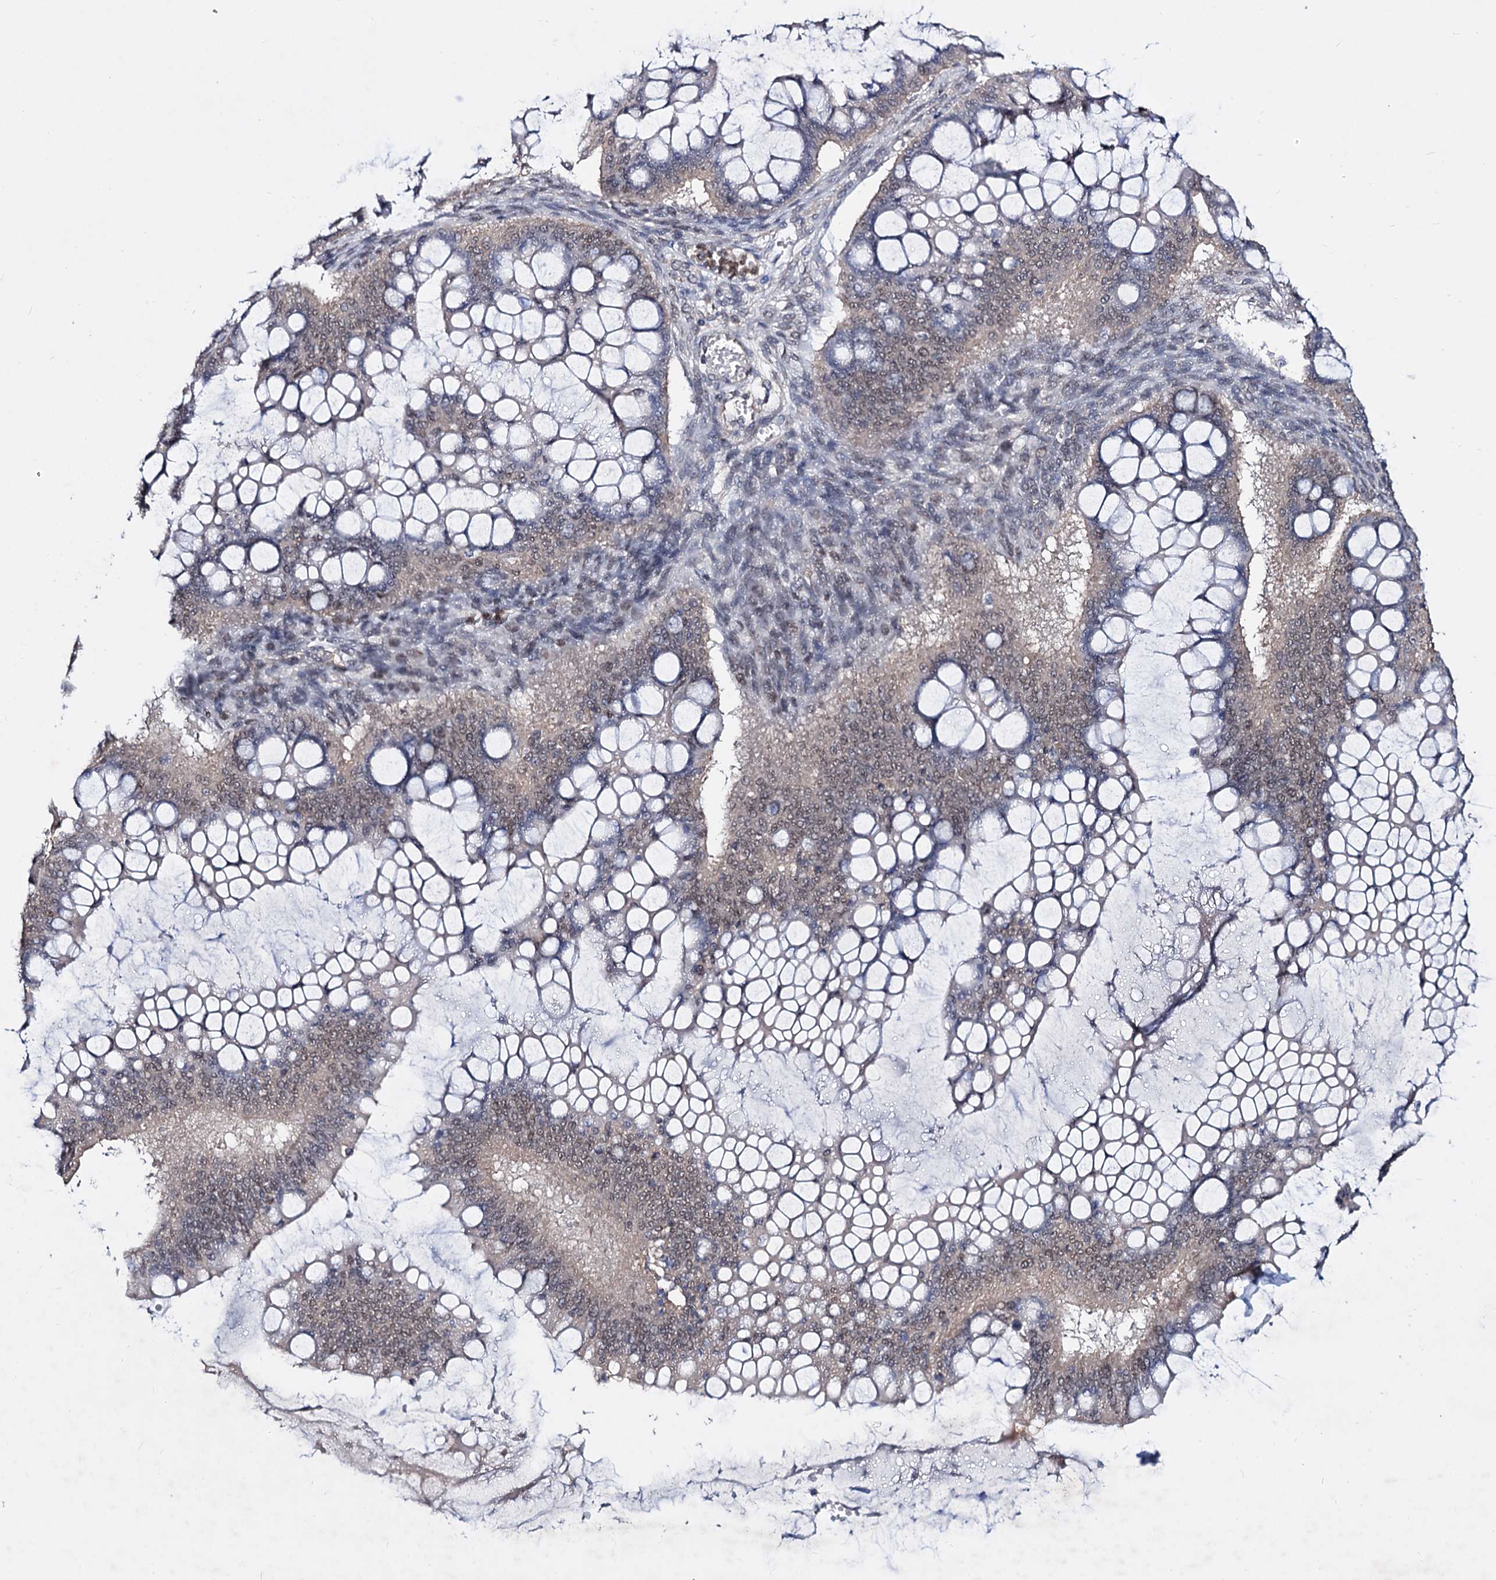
{"staining": {"intensity": "weak", "quantity": ">75%", "location": "nuclear"}, "tissue": "ovarian cancer", "cell_type": "Tumor cells", "image_type": "cancer", "snomed": [{"axis": "morphology", "description": "Cystadenocarcinoma, mucinous, NOS"}, {"axis": "topography", "description": "Ovary"}], "caption": "Ovarian mucinous cystadenocarcinoma stained with a brown dye reveals weak nuclear positive staining in approximately >75% of tumor cells.", "gene": "SMCHD1", "patient": {"sex": "female", "age": 73}}